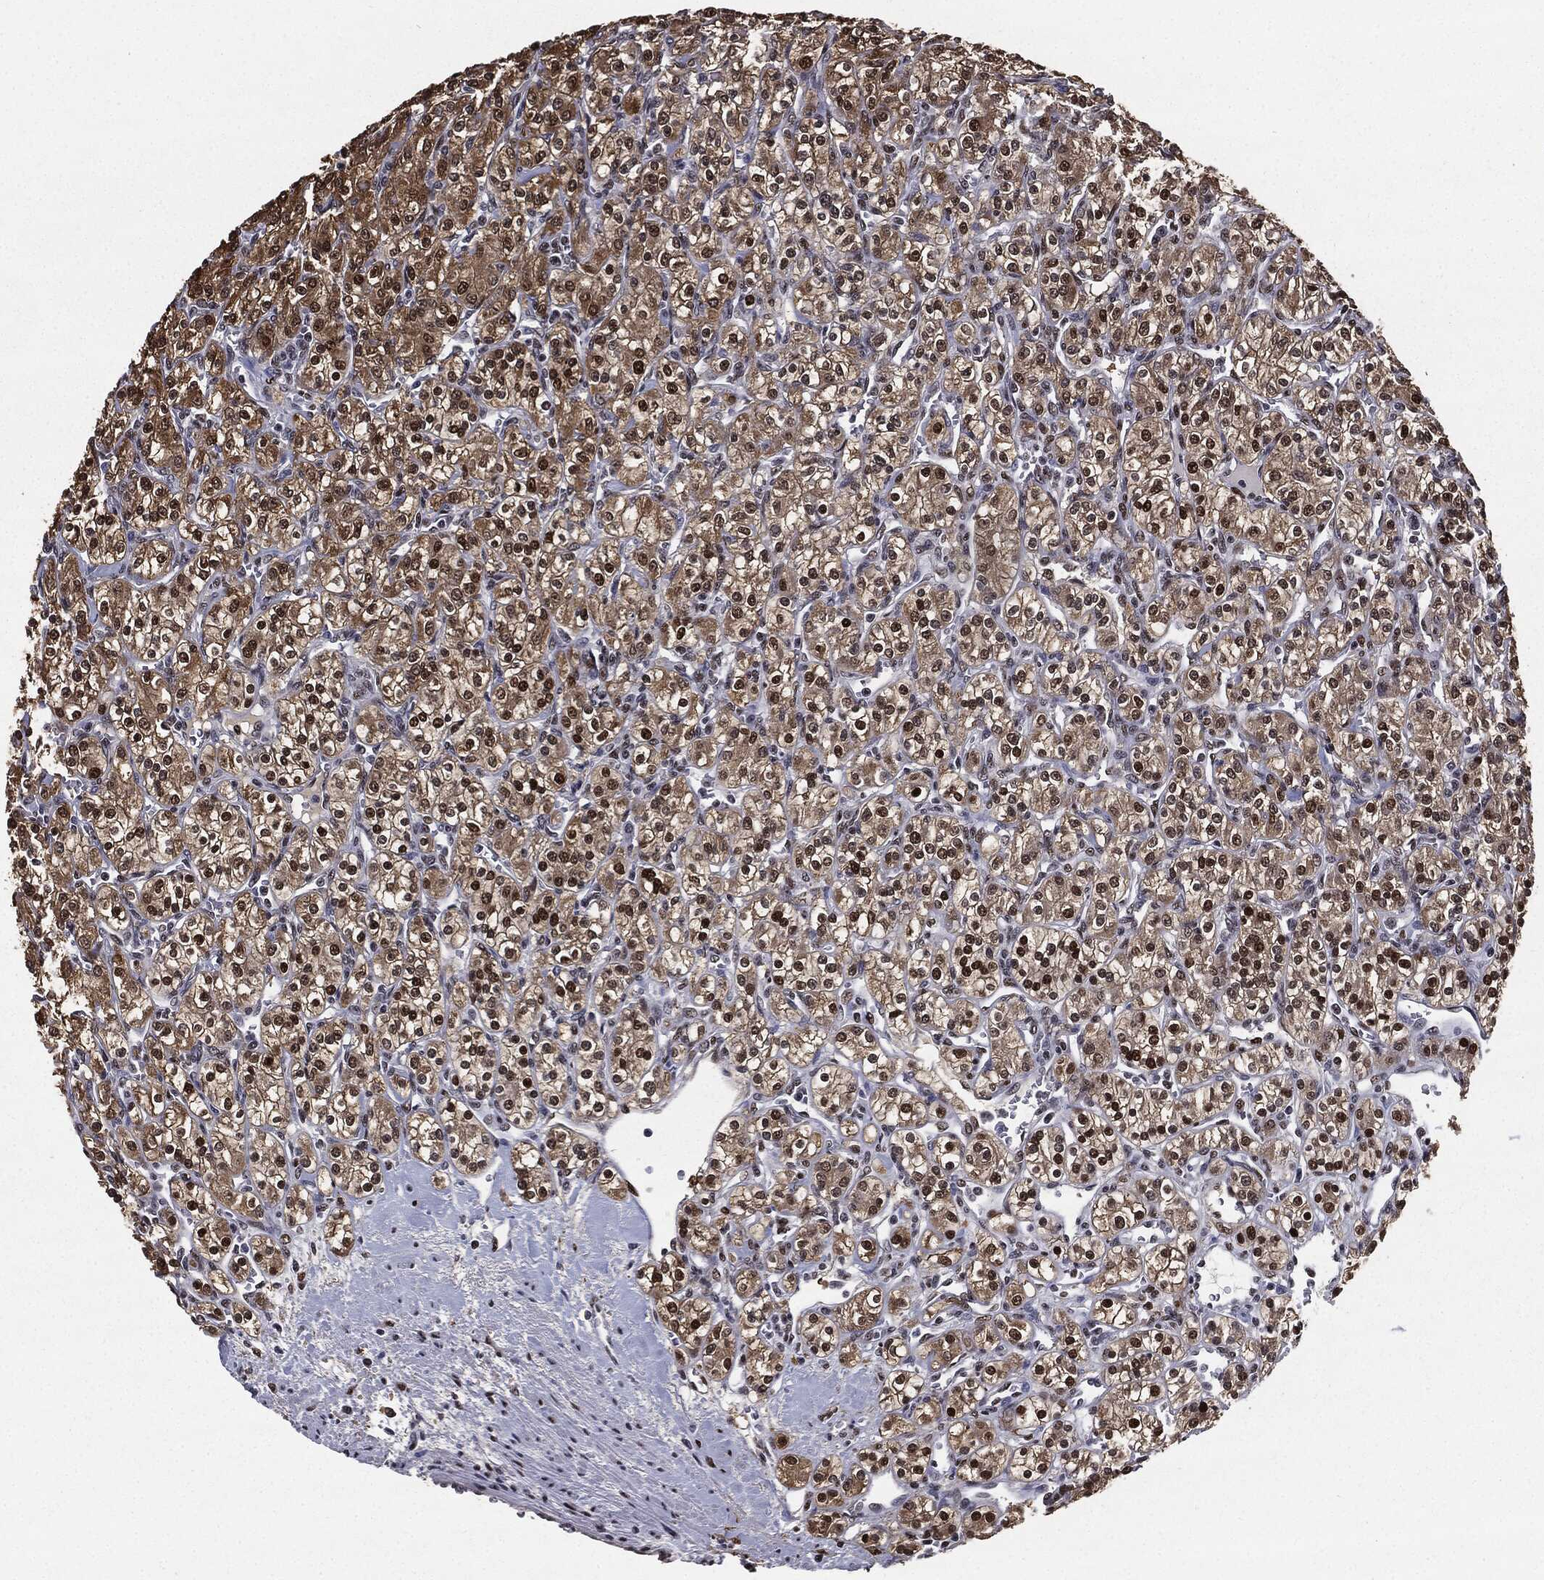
{"staining": {"intensity": "strong", "quantity": "25%-75%", "location": "nuclear"}, "tissue": "renal cancer", "cell_type": "Tumor cells", "image_type": "cancer", "snomed": [{"axis": "morphology", "description": "Adenocarcinoma, NOS"}, {"axis": "topography", "description": "Kidney"}], "caption": "Brown immunohistochemical staining in human adenocarcinoma (renal) displays strong nuclear positivity in approximately 25%-75% of tumor cells. (DAB IHC with brightfield microscopy, high magnification).", "gene": "JUN", "patient": {"sex": "male", "age": 77}}